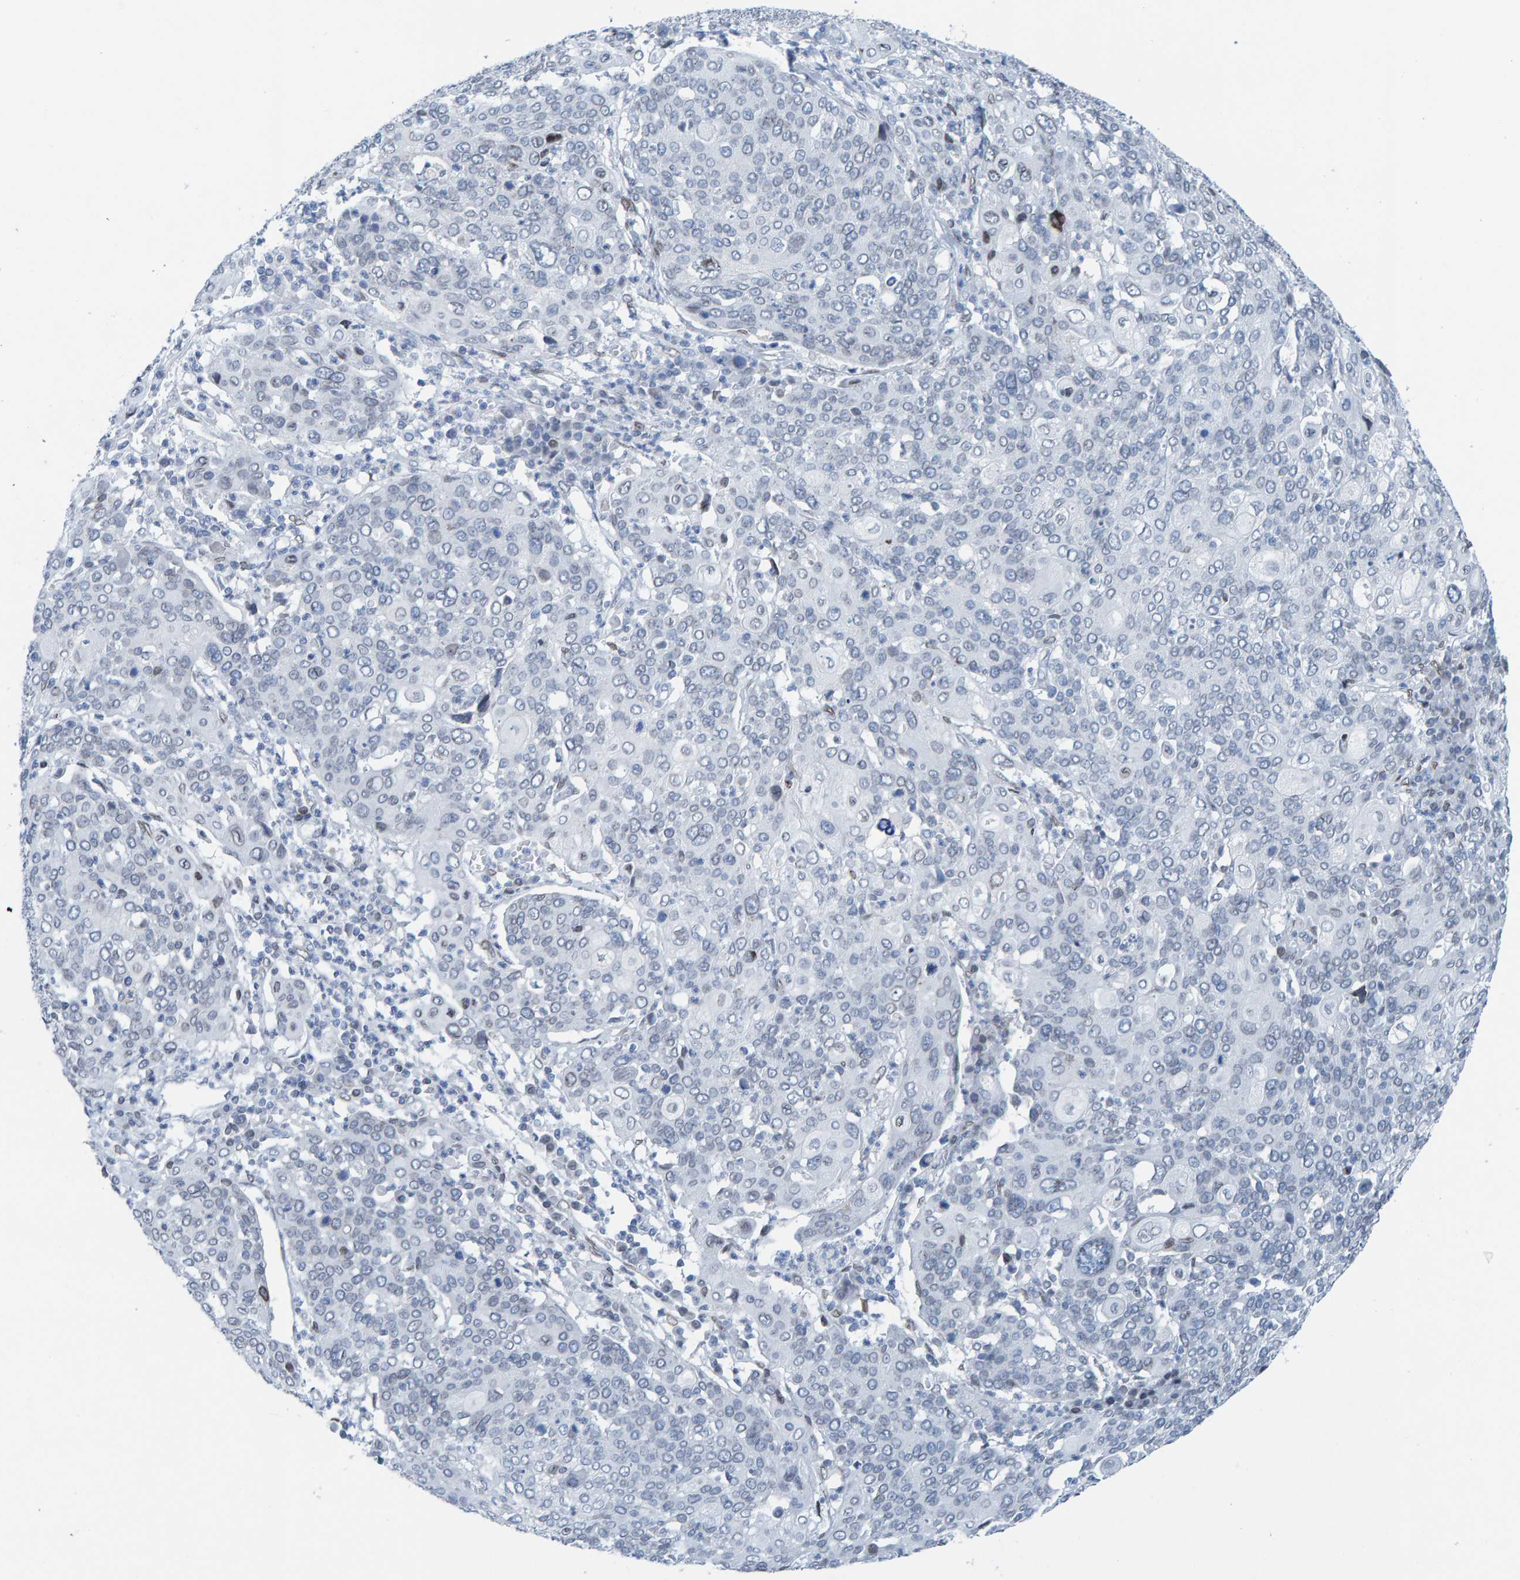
{"staining": {"intensity": "negative", "quantity": "none", "location": "none"}, "tissue": "cervical cancer", "cell_type": "Tumor cells", "image_type": "cancer", "snomed": [{"axis": "morphology", "description": "Squamous cell carcinoma, NOS"}, {"axis": "topography", "description": "Cervix"}], "caption": "High power microscopy micrograph of an immunohistochemistry image of cervical cancer, revealing no significant positivity in tumor cells. (Brightfield microscopy of DAB IHC at high magnification).", "gene": "LMNB2", "patient": {"sex": "female", "age": 40}}